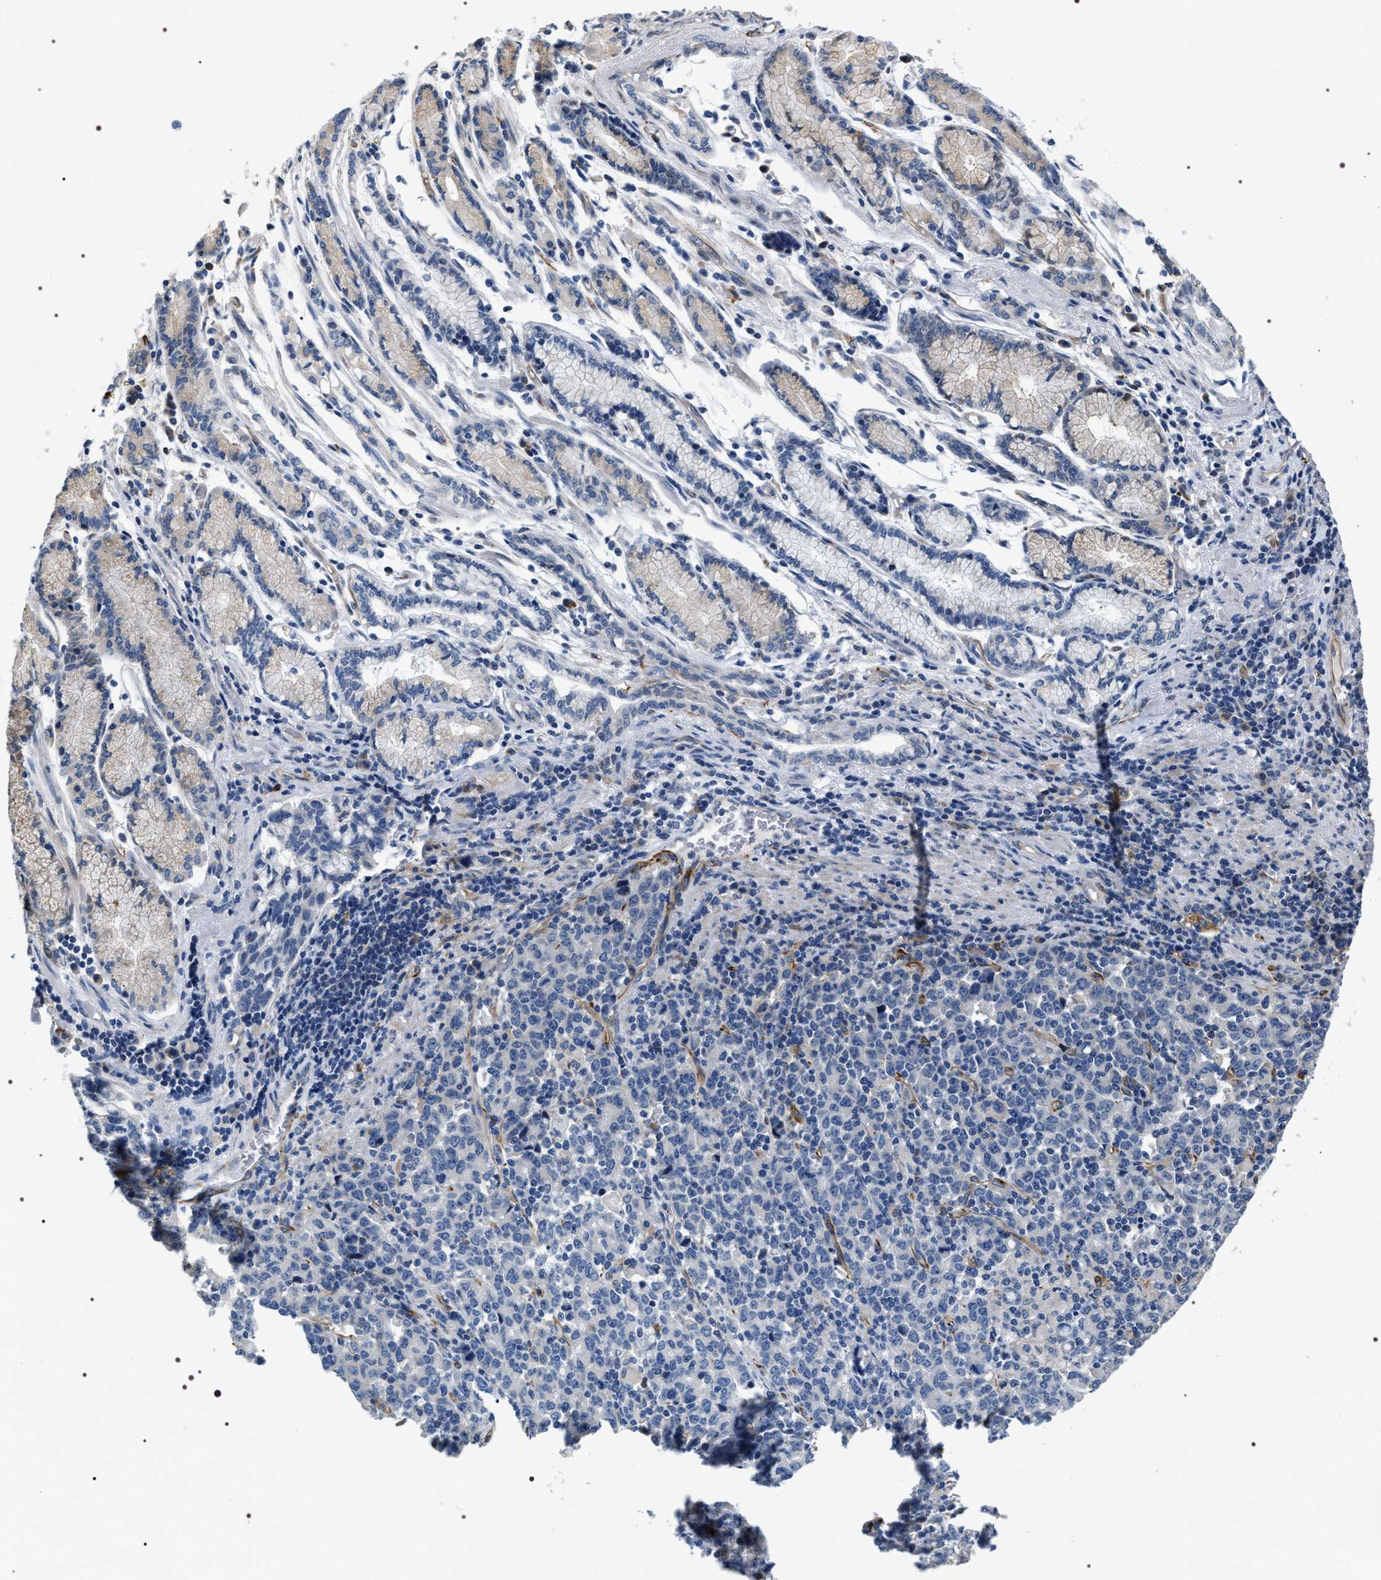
{"staining": {"intensity": "negative", "quantity": "none", "location": "none"}, "tissue": "stomach cancer", "cell_type": "Tumor cells", "image_type": "cancer", "snomed": [{"axis": "morphology", "description": "Adenocarcinoma, NOS"}, {"axis": "topography", "description": "Stomach, upper"}], "caption": "Immunohistochemical staining of stomach cancer shows no significant staining in tumor cells.", "gene": "PKD1L1", "patient": {"sex": "male", "age": 69}}